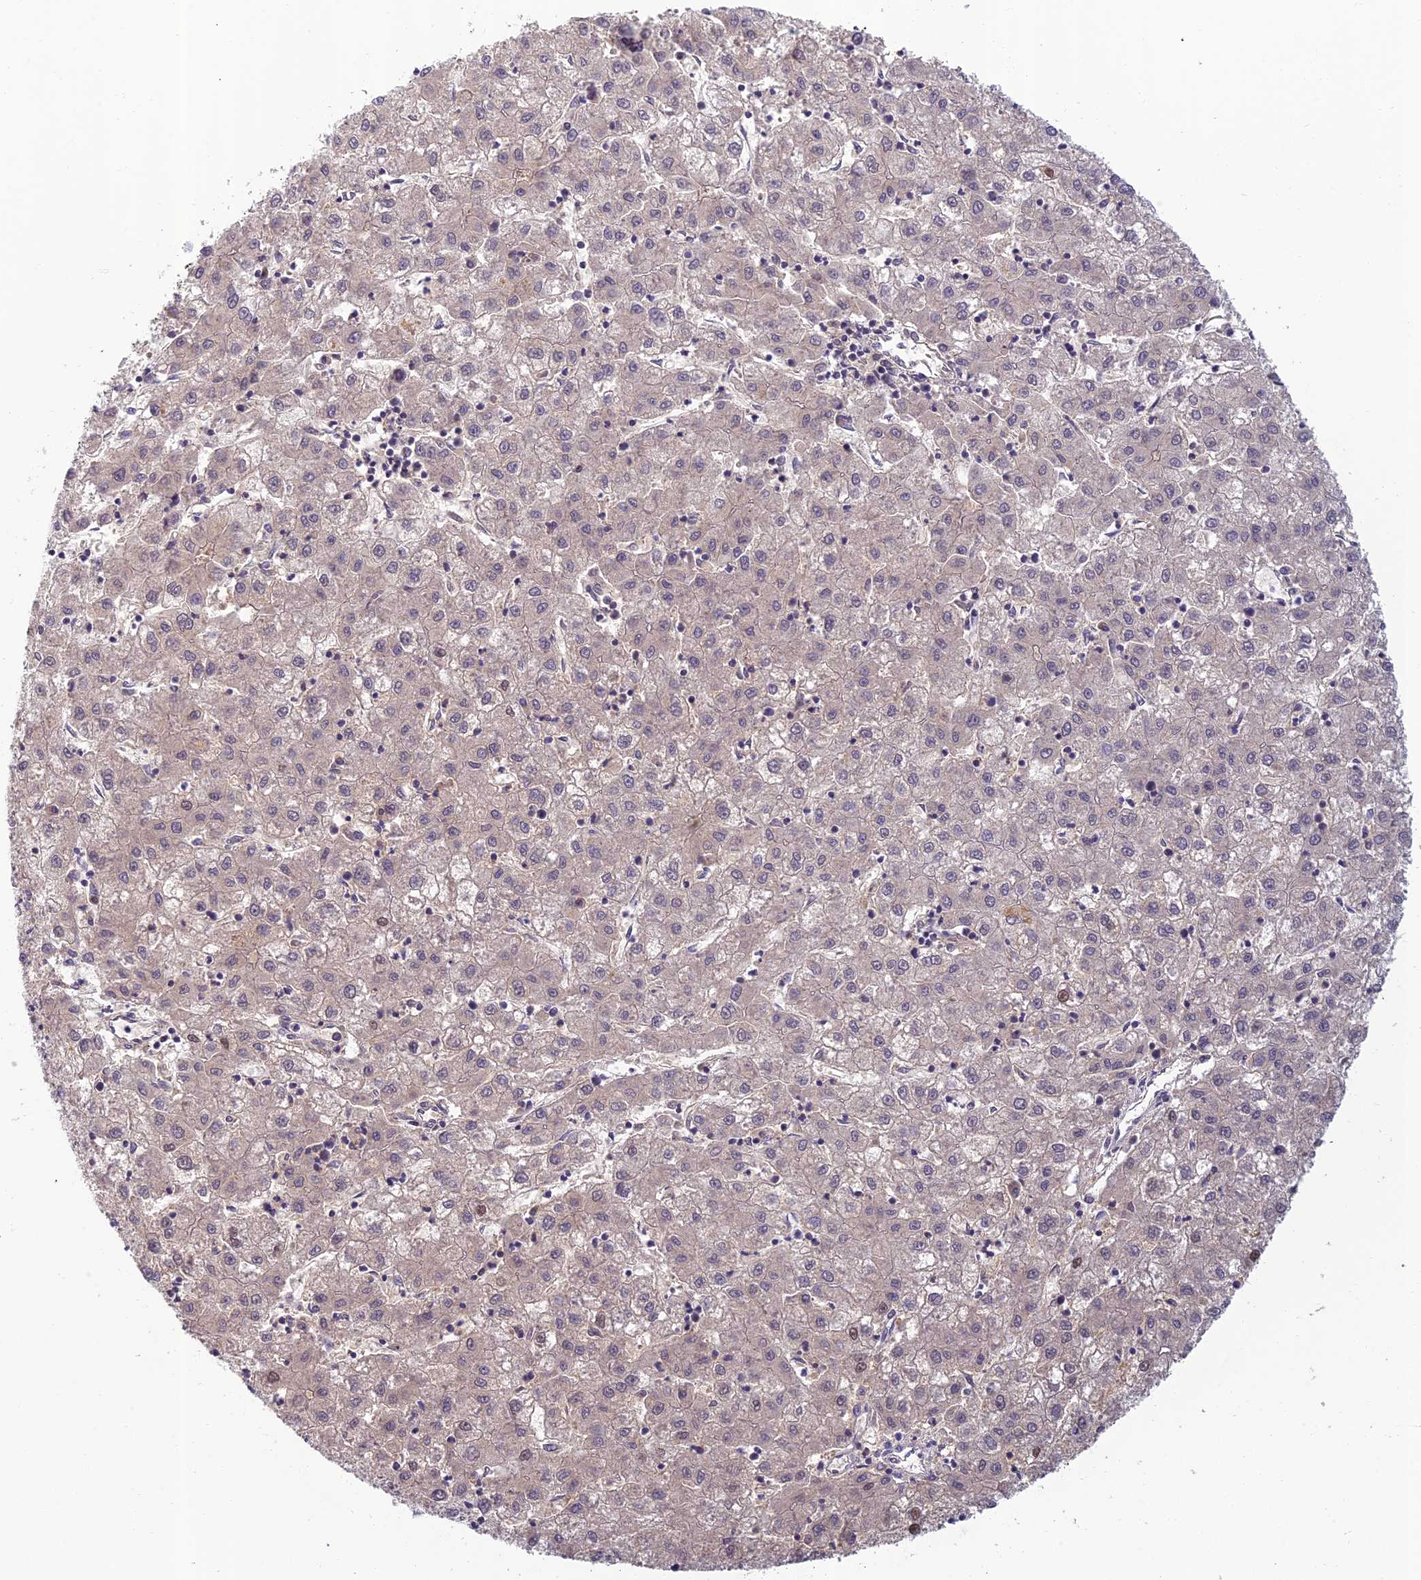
{"staining": {"intensity": "weak", "quantity": "25%-75%", "location": "cytoplasmic/membranous"}, "tissue": "liver cancer", "cell_type": "Tumor cells", "image_type": "cancer", "snomed": [{"axis": "morphology", "description": "Carcinoma, Hepatocellular, NOS"}, {"axis": "topography", "description": "Liver"}], "caption": "A histopathology image of liver cancer stained for a protein displays weak cytoplasmic/membranous brown staining in tumor cells. (Brightfield microscopy of DAB IHC at high magnification).", "gene": "SLC25A41", "patient": {"sex": "male", "age": 72}}